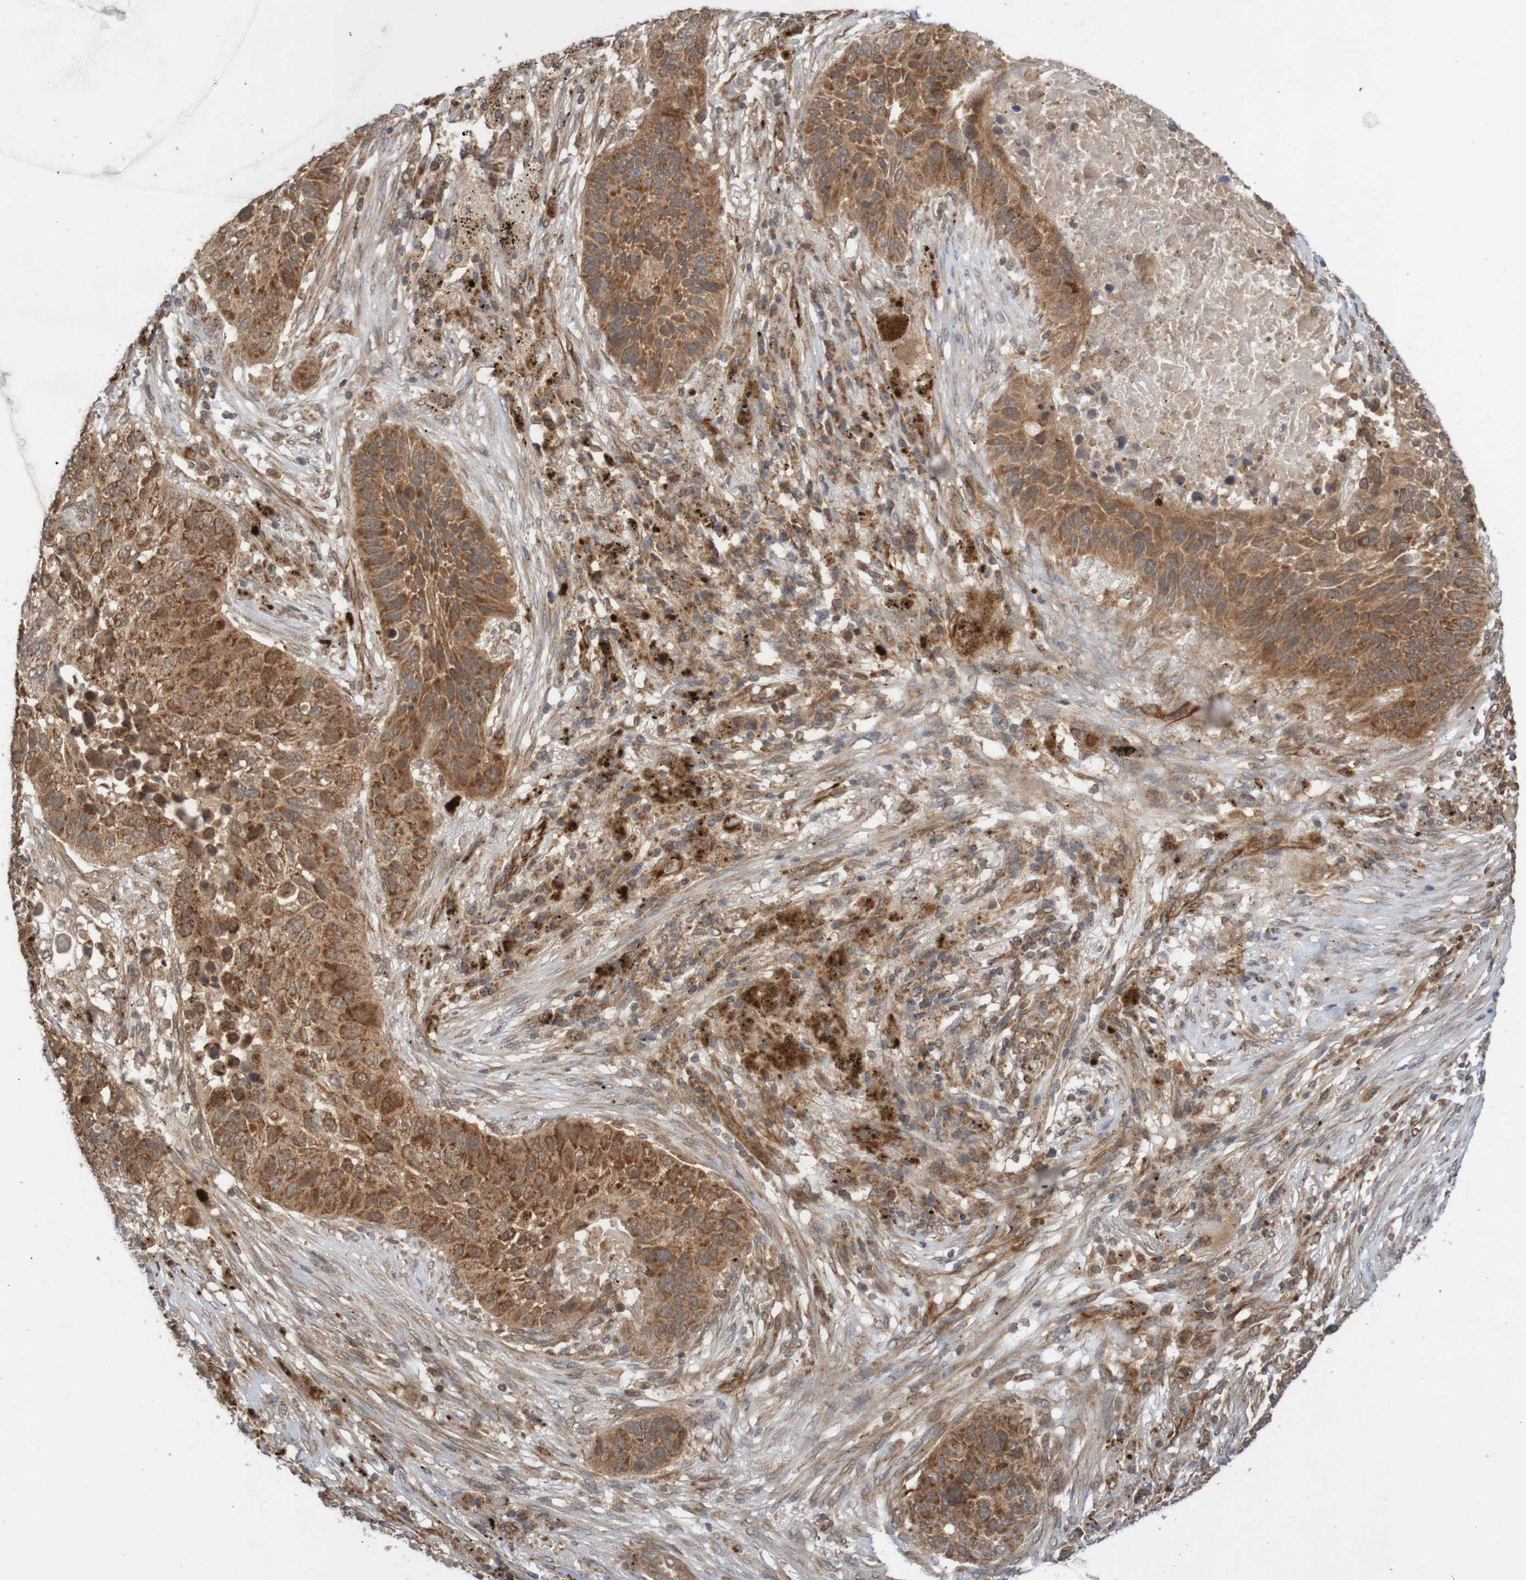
{"staining": {"intensity": "strong", "quantity": ">75%", "location": "cytoplasmic/membranous"}, "tissue": "lung cancer", "cell_type": "Tumor cells", "image_type": "cancer", "snomed": [{"axis": "morphology", "description": "Squamous cell carcinoma, NOS"}, {"axis": "topography", "description": "Lung"}], "caption": "Immunohistochemistry (IHC) photomicrograph of neoplastic tissue: human lung squamous cell carcinoma stained using IHC displays high levels of strong protein expression localized specifically in the cytoplasmic/membranous of tumor cells, appearing as a cytoplasmic/membranous brown color.", "gene": "MRPL52", "patient": {"sex": "male", "age": 57}}